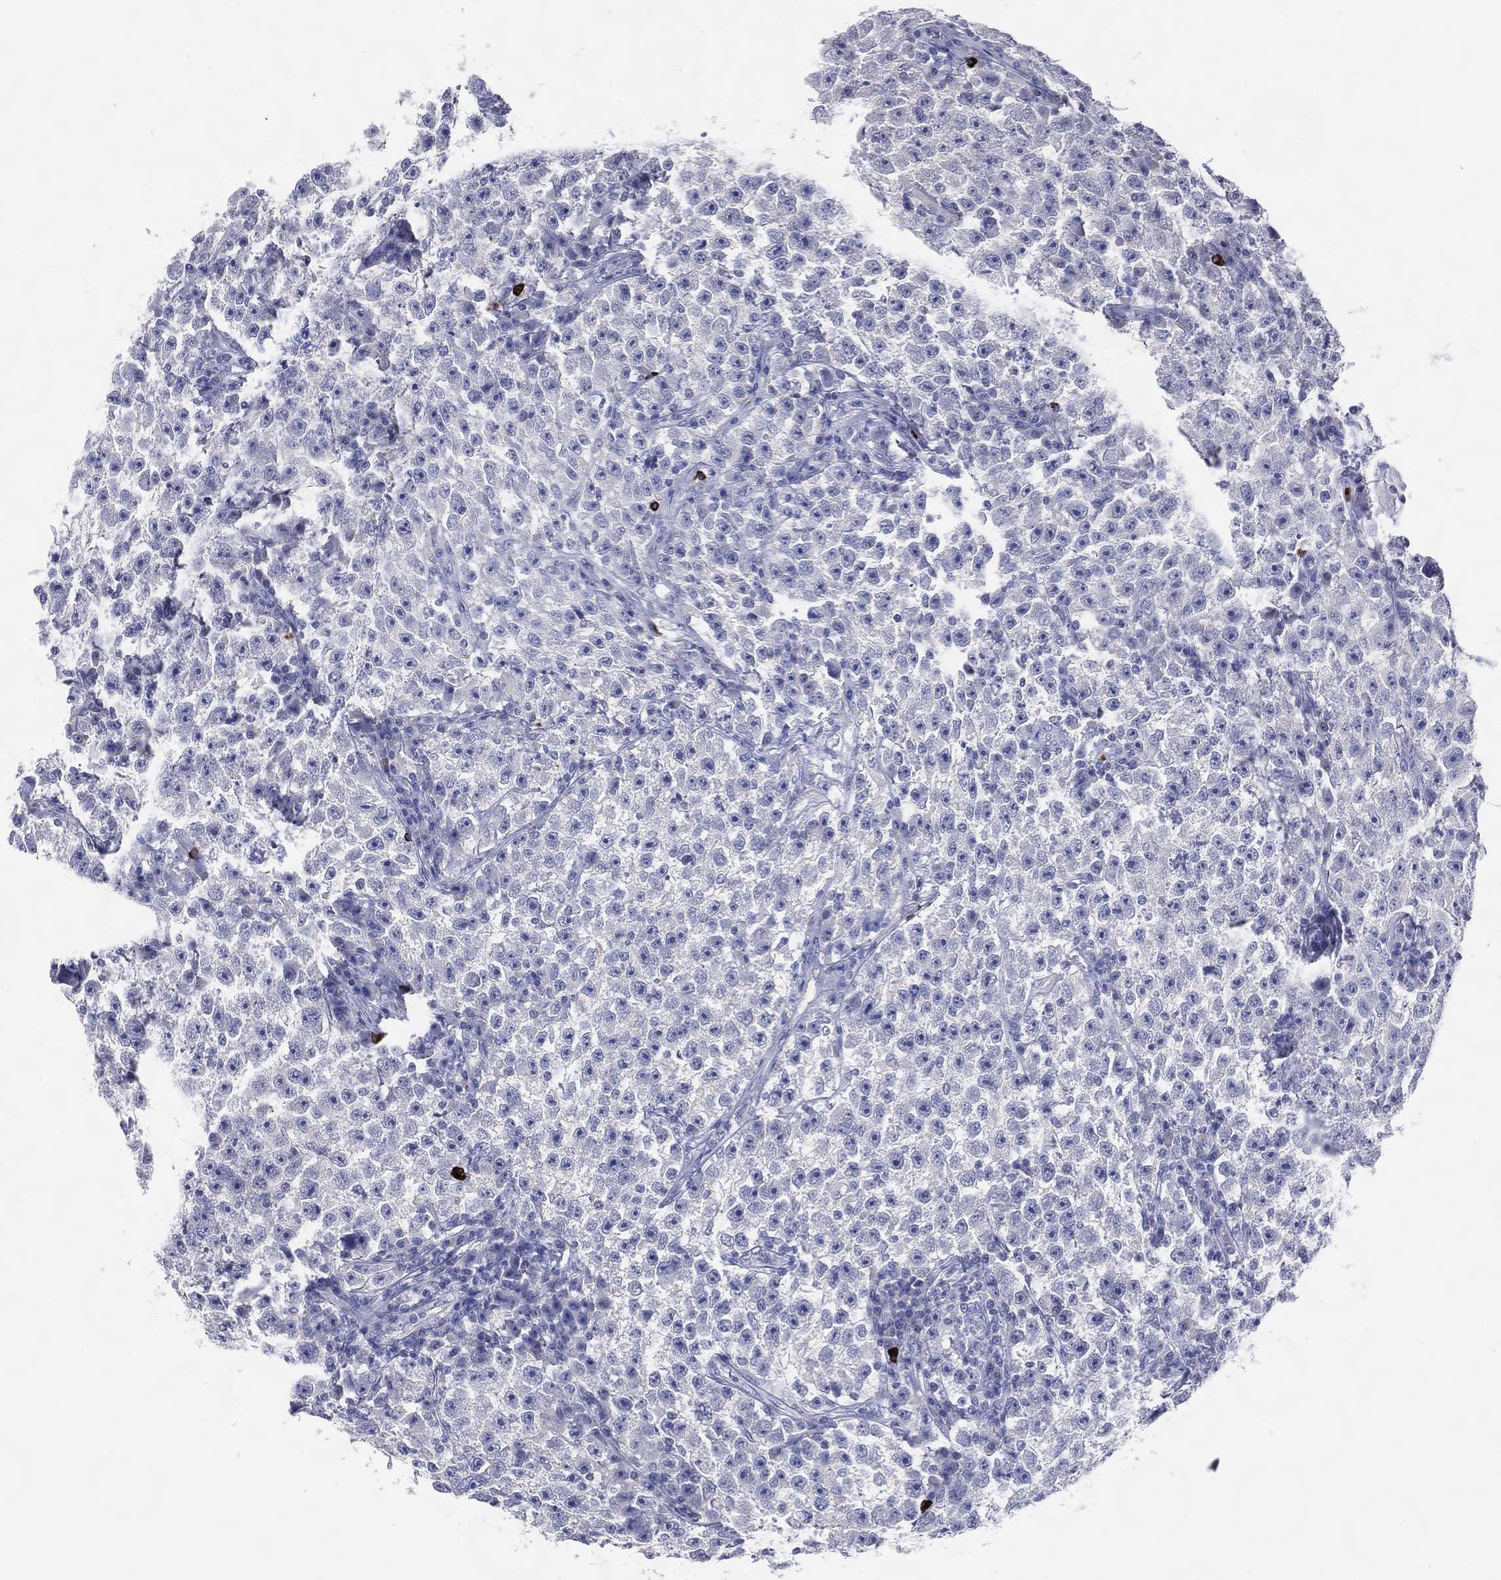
{"staining": {"intensity": "negative", "quantity": "none", "location": "none"}, "tissue": "testis cancer", "cell_type": "Tumor cells", "image_type": "cancer", "snomed": [{"axis": "morphology", "description": "Seminoma, NOS"}, {"axis": "topography", "description": "Testis"}], "caption": "Tumor cells show no significant positivity in seminoma (testis). The staining was performed using DAB (3,3'-diaminobenzidine) to visualize the protein expression in brown, while the nuclei were stained in blue with hematoxylin (Magnification: 20x).", "gene": "DNAH6", "patient": {"sex": "male", "age": 22}}